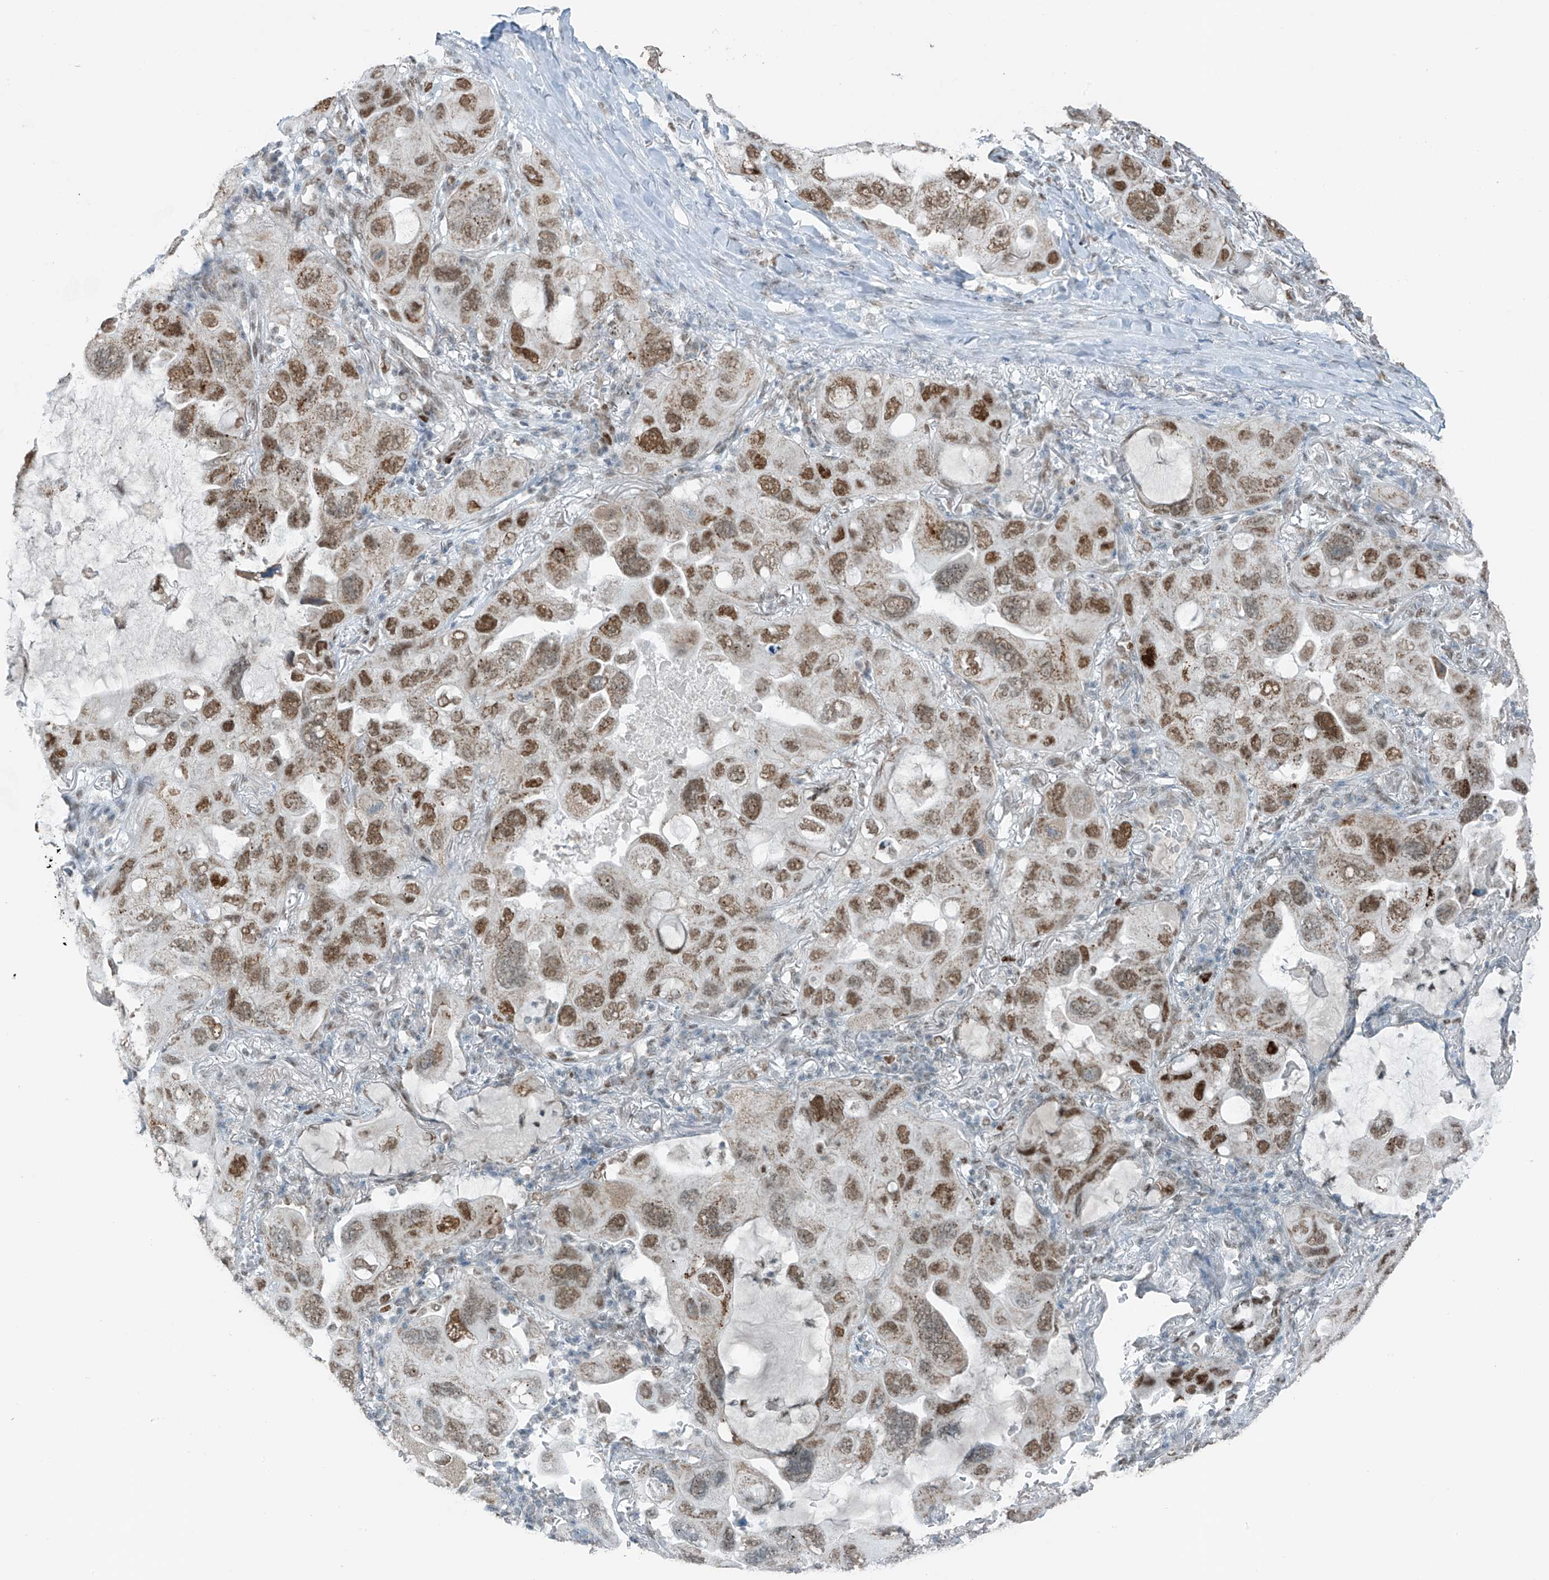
{"staining": {"intensity": "moderate", "quantity": ">75%", "location": "nuclear"}, "tissue": "lung cancer", "cell_type": "Tumor cells", "image_type": "cancer", "snomed": [{"axis": "morphology", "description": "Squamous cell carcinoma, NOS"}, {"axis": "topography", "description": "Lung"}], "caption": "Lung cancer (squamous cell carcinoma) was stained to show a protein in brown. There is medium levels of moderate nuclear staining in approximately >75% of tumor cells.", "gene": "WRNIP1", "patient": {"sex": "female", "age": 73}}